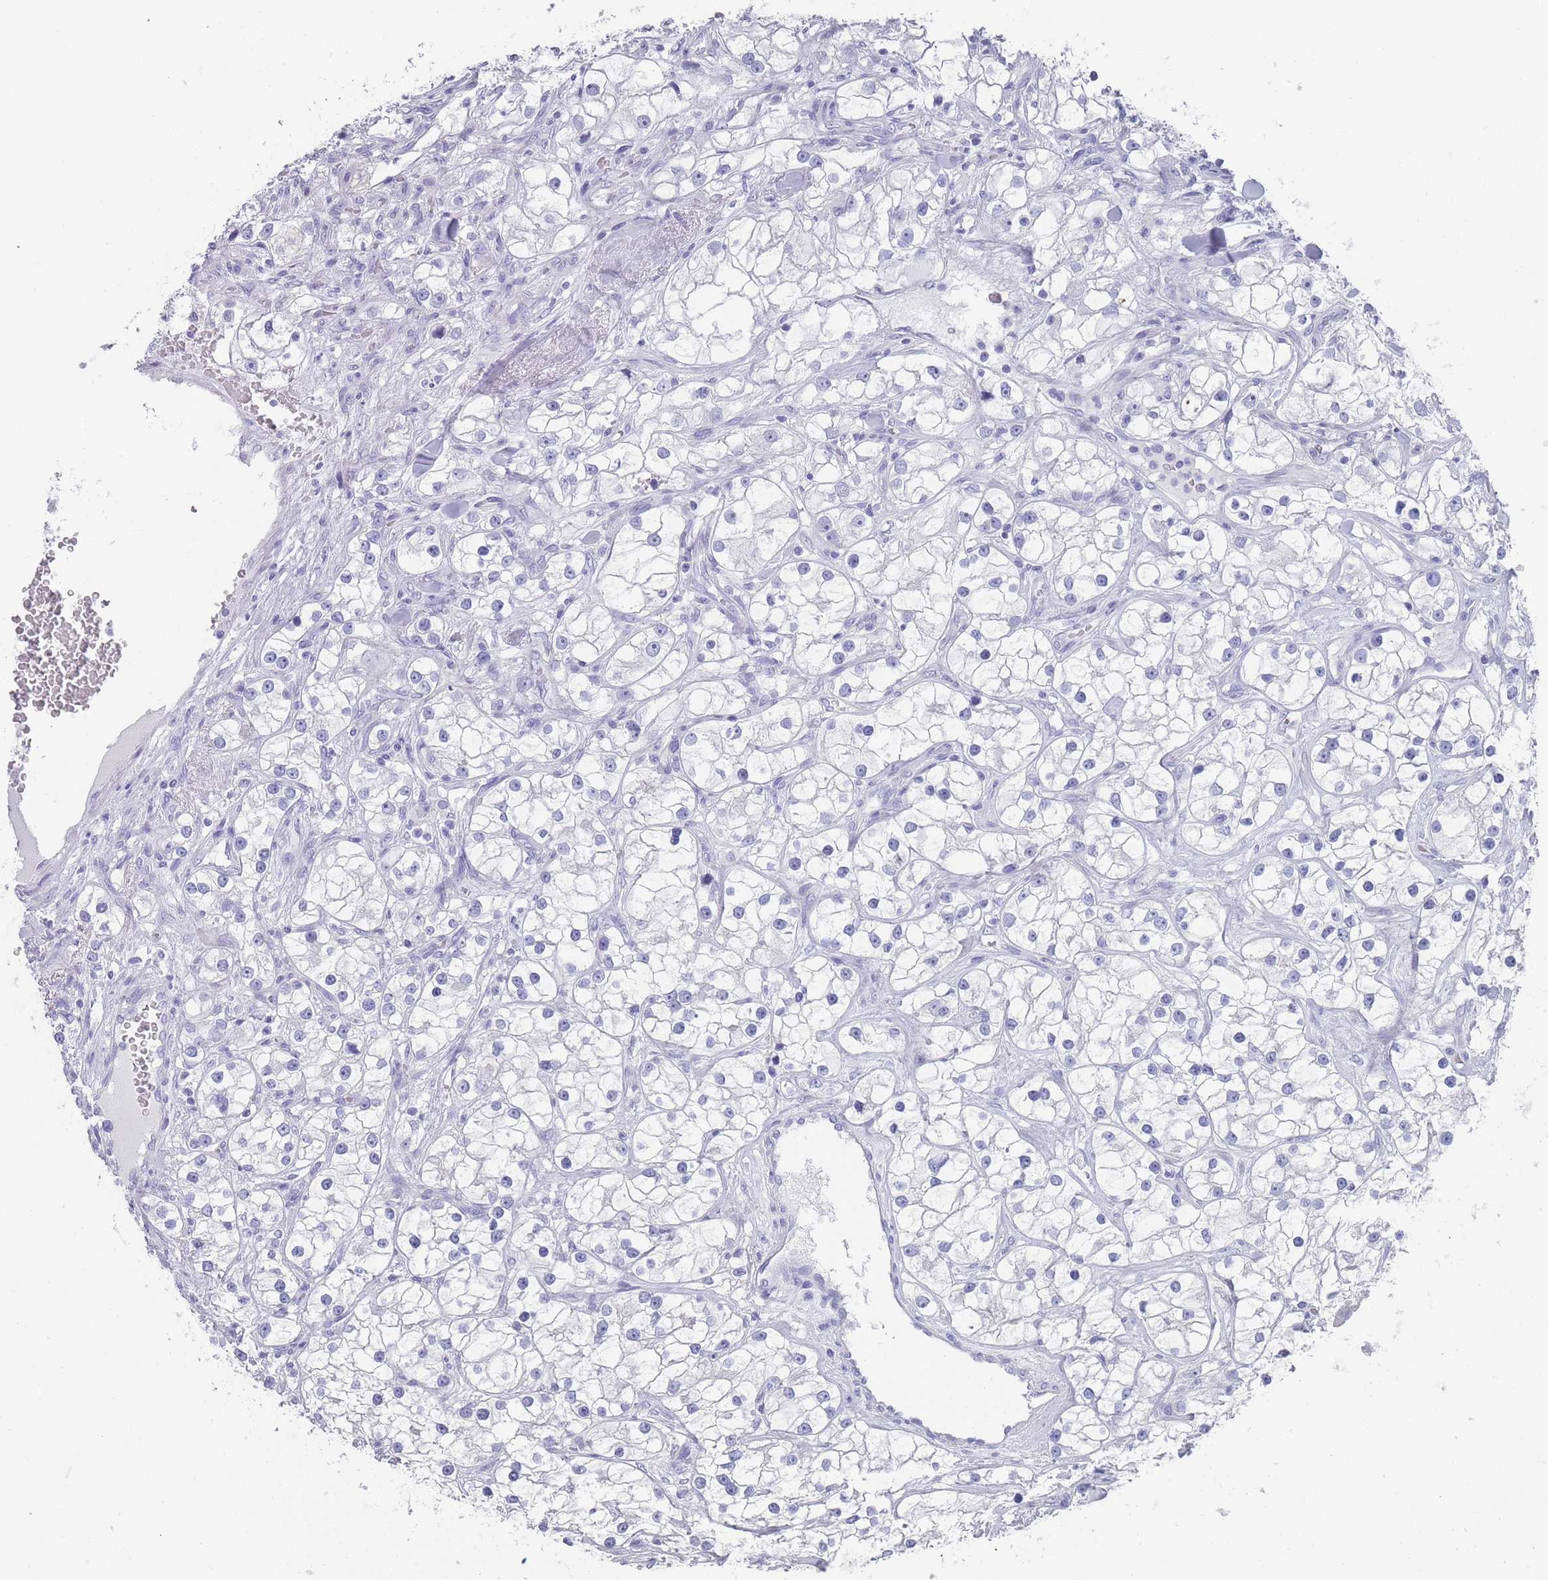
{"staining": {"intensity": "negative", "quantity": "none", "location": "none"}, "tissue": "renal cancer", "cell_type": "Tumor cells", "image_type": "cancer", "snomed": [{"axis": "morphology", "description": "Adenocarcinoma, NOS"}, {"axis": "topography", "description": "Kidney"}], "caption": "Immunohistochemistry (IHC) histopathology image of neoplastic tissue: renal cancer (adenocarcinoma) stained with DAB (3,3'-diaminobenzidine) exhibits no significant protein expression in tumor cells.", "gene": "RAB2B", "patient": {"sex": "male", "age": 77}}